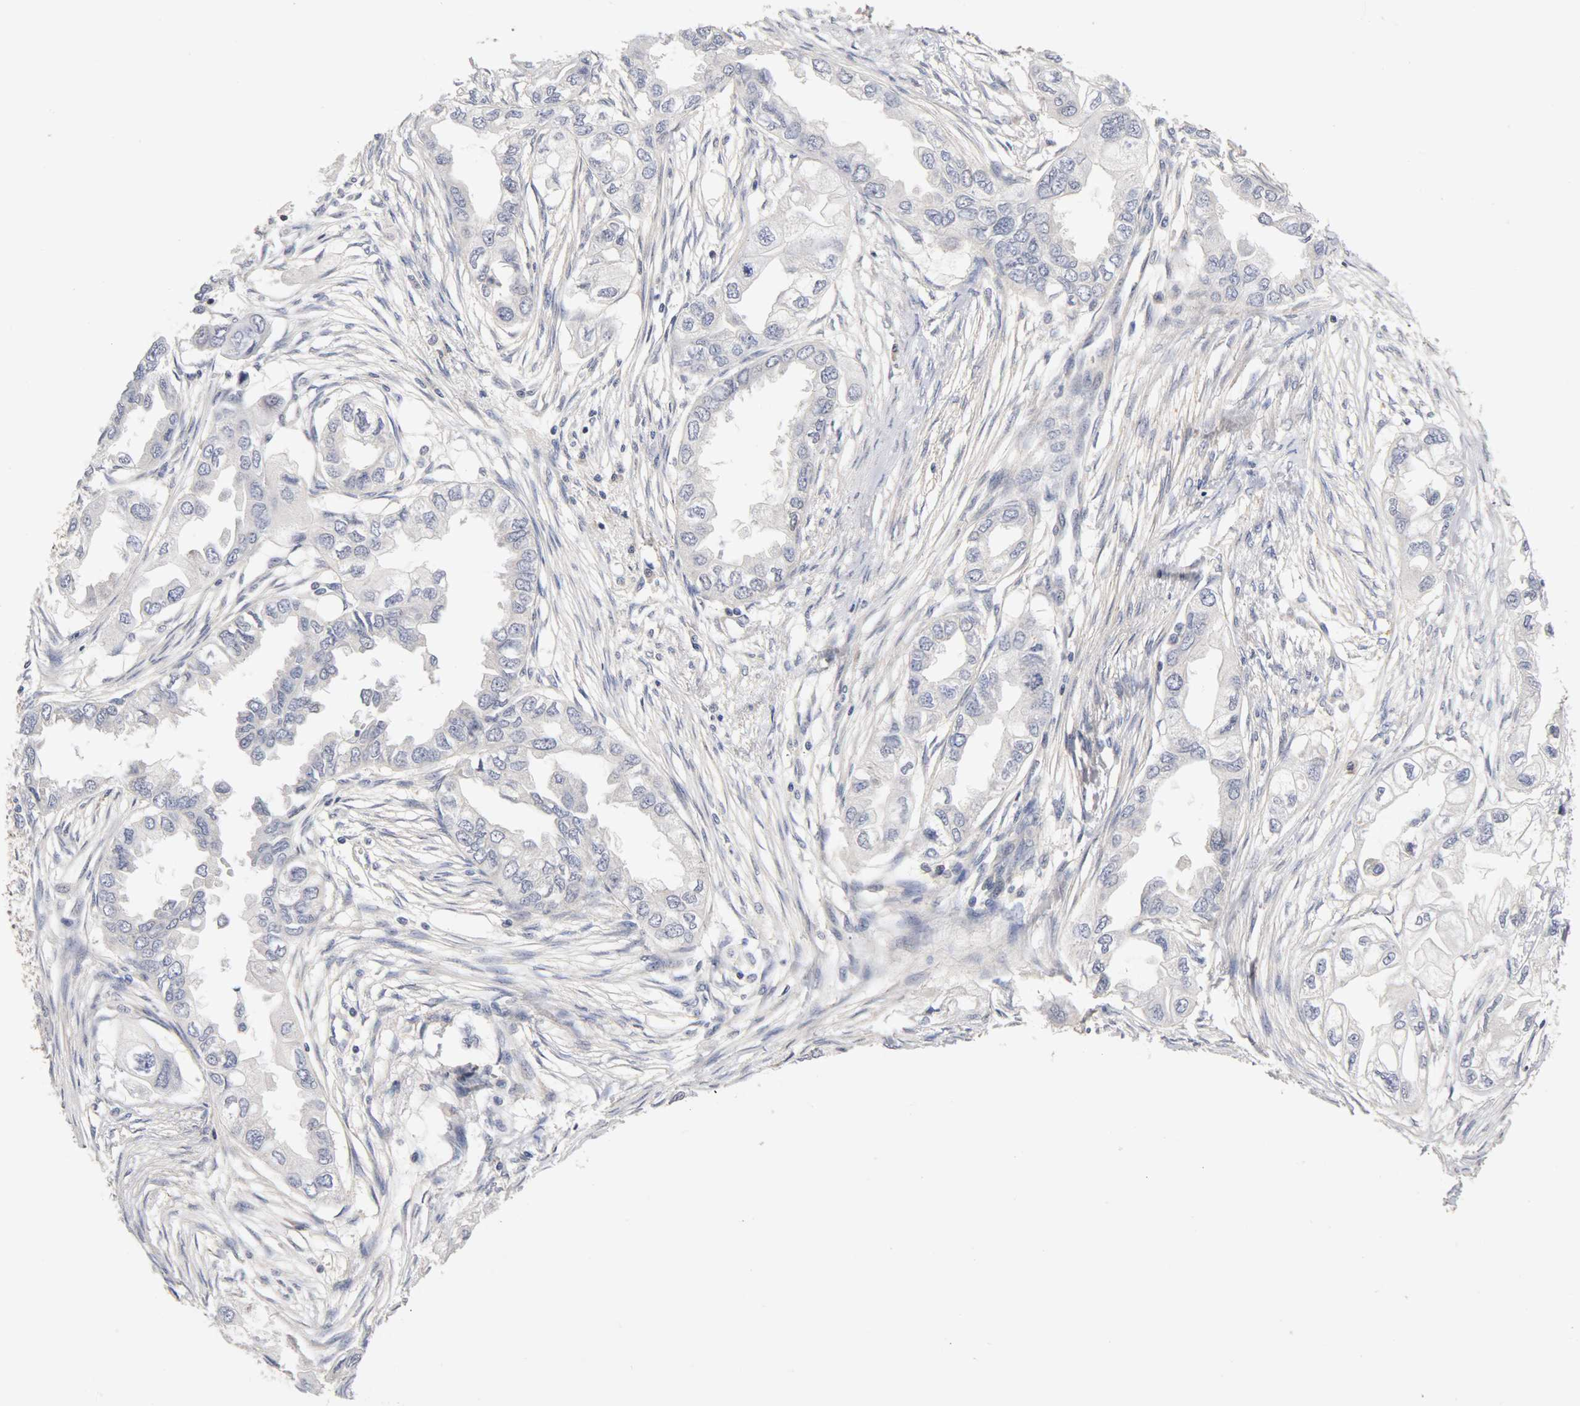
{"staining": {"intensity": "negative", "quantity": "none", "location": "none"}, "tissue": "endometrial cancer", "cell_type": "Tumor cells", "image_type": "cancer", "snomed": [{"axis": "morphology", "description": "Adenocarcinoma, NOS"}, {"axis": "topography", "description": "Endometrium"}], "caption": "IHC of adenocarcinoma (endometrial) displays no positivity in tumor cells. The staining is performed using DAB brown chromogen with nuclei counter-stained in using hematoxylin.", "gene": "UBE2M", "patient": {"sex": "female", "age": 67}}